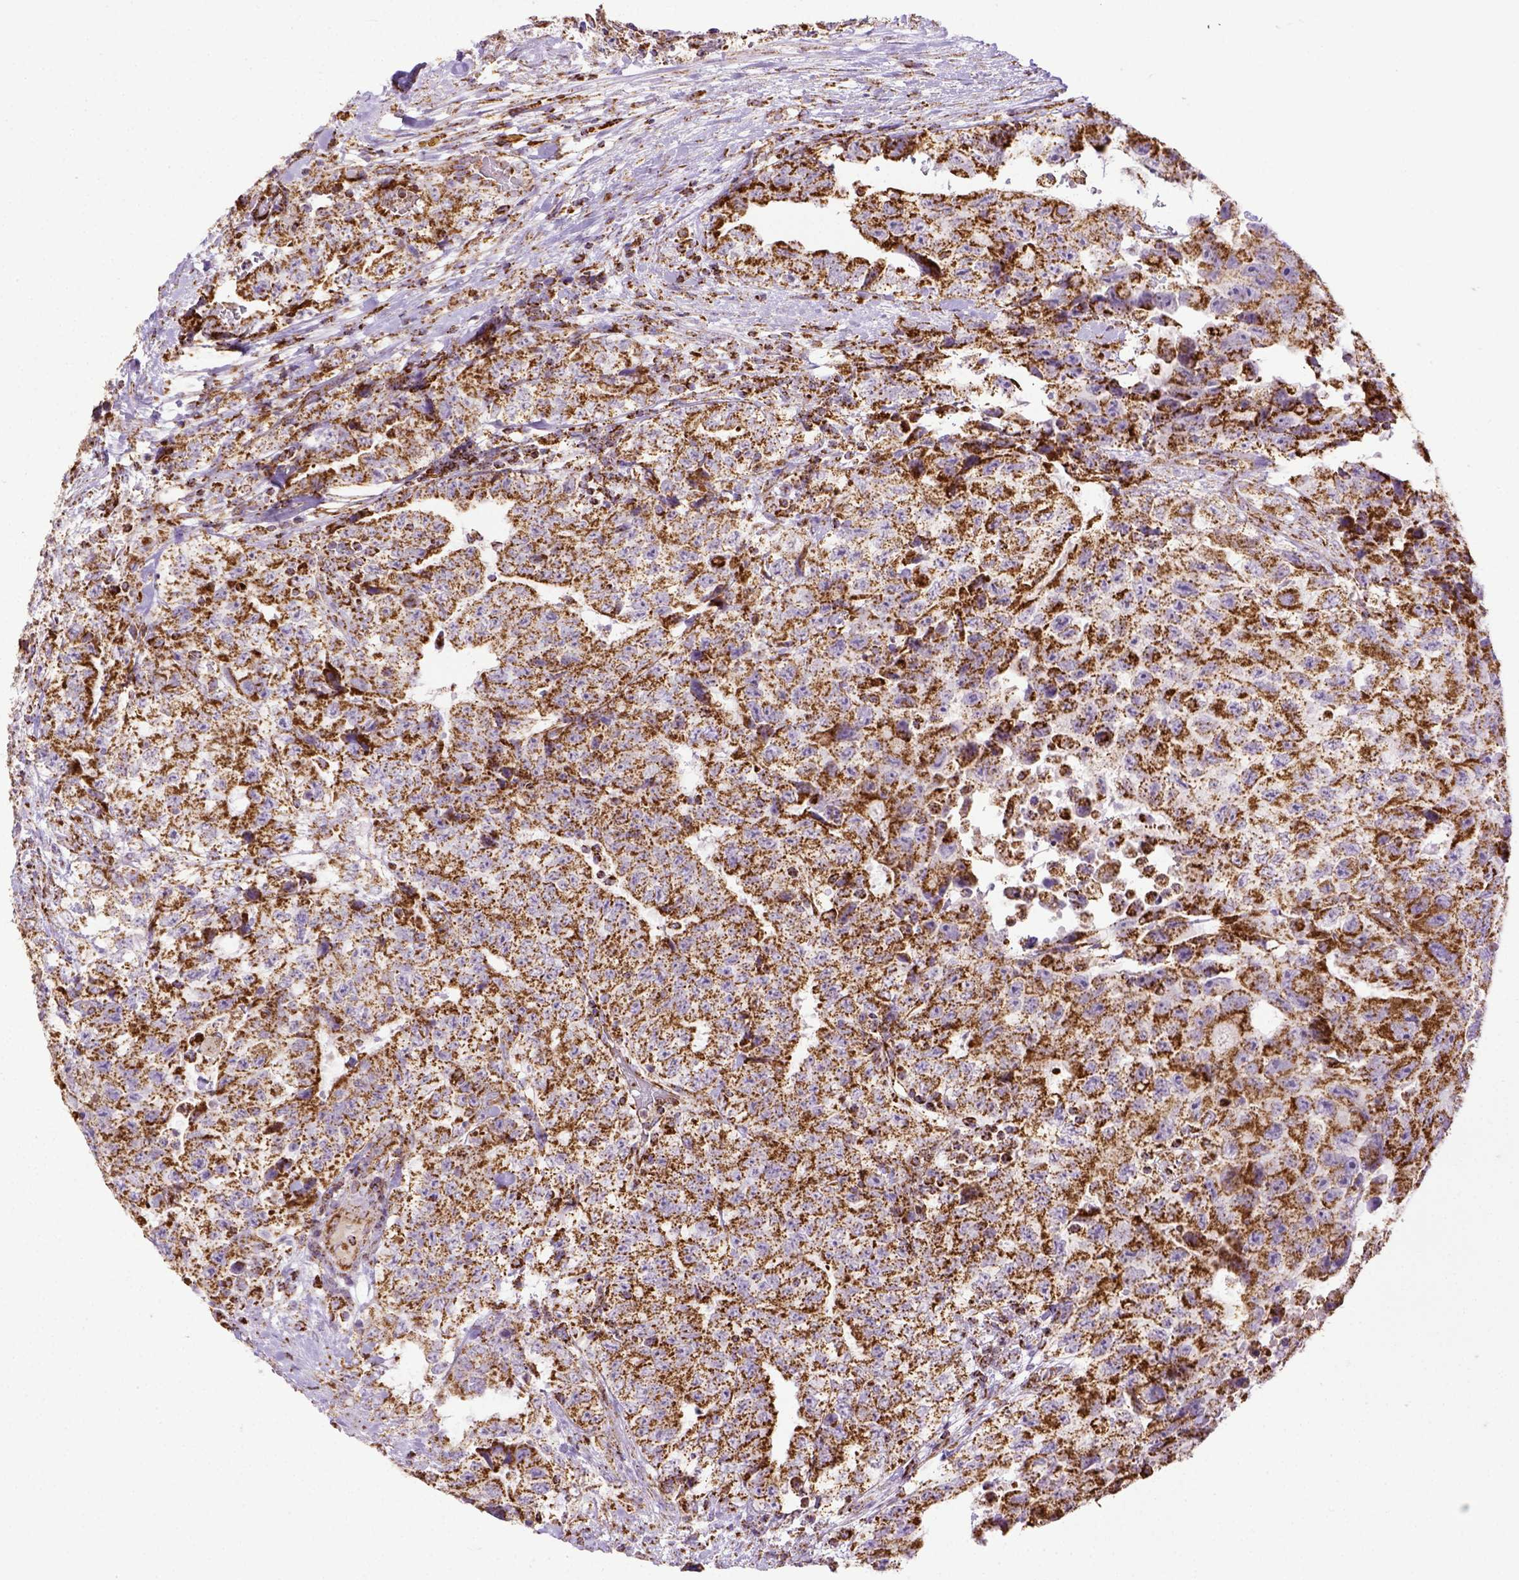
{"staining": {"intensity": "moderate", "quantity": ">75%", "location": "cytoplasmic/membranous"}, "tissue": "testis cancer", "cell_type": "Tumor cells", "image_type": "cancer", "snomed": [{"axis": "morphology", "description": "Carcinoma, Embryonal, NOS"}, {"axis": "topography", "description": "Testis"}], "caption": "A brown stain shows moderate cytoplasmic/membranous staining of a protein in testis embryonal carcinoma tumor cells.", "gene": "MT-CO1", "patient": {"sex": "male", "age": 24}}